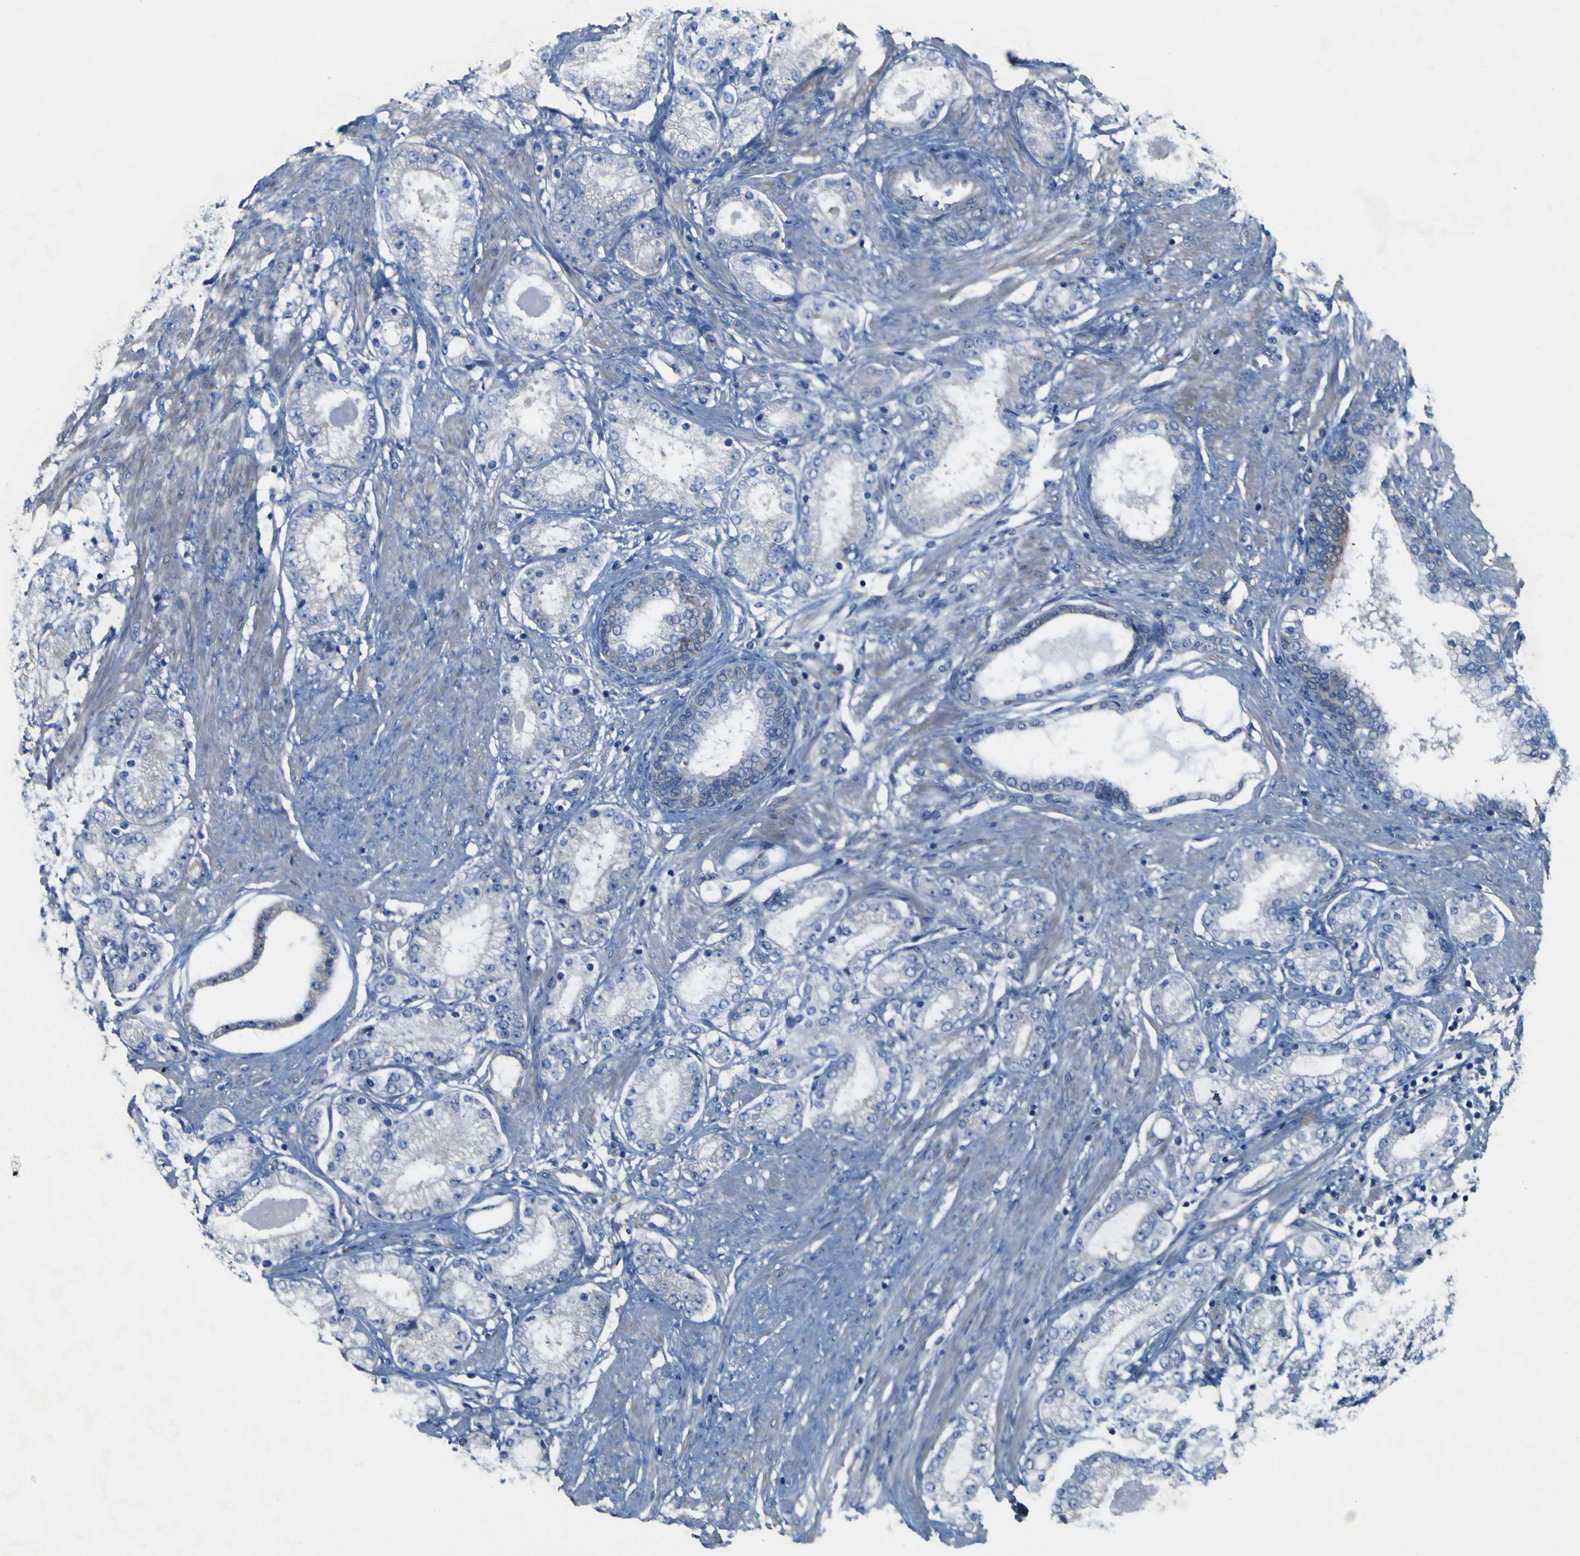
{"staining": {"intensity": "negative", "quantity": "none", "location": "none"}, "tissue": "prostate cancer", "cell_type": "Tumor cells", "image_type": "cancer", "snomed": [{"axis": "morphology", "description": "Adenocarcinoma, Low grade"}, {"axis": "topography", "description": "Prostate"}], "caption": "Human prostate low-grade adenocarcinoma stained for a protein using immunohistochemistry displays no staining in tumor cells.", "gene": "MYEOV", "patient": {"sex": "male", "age": 63}}